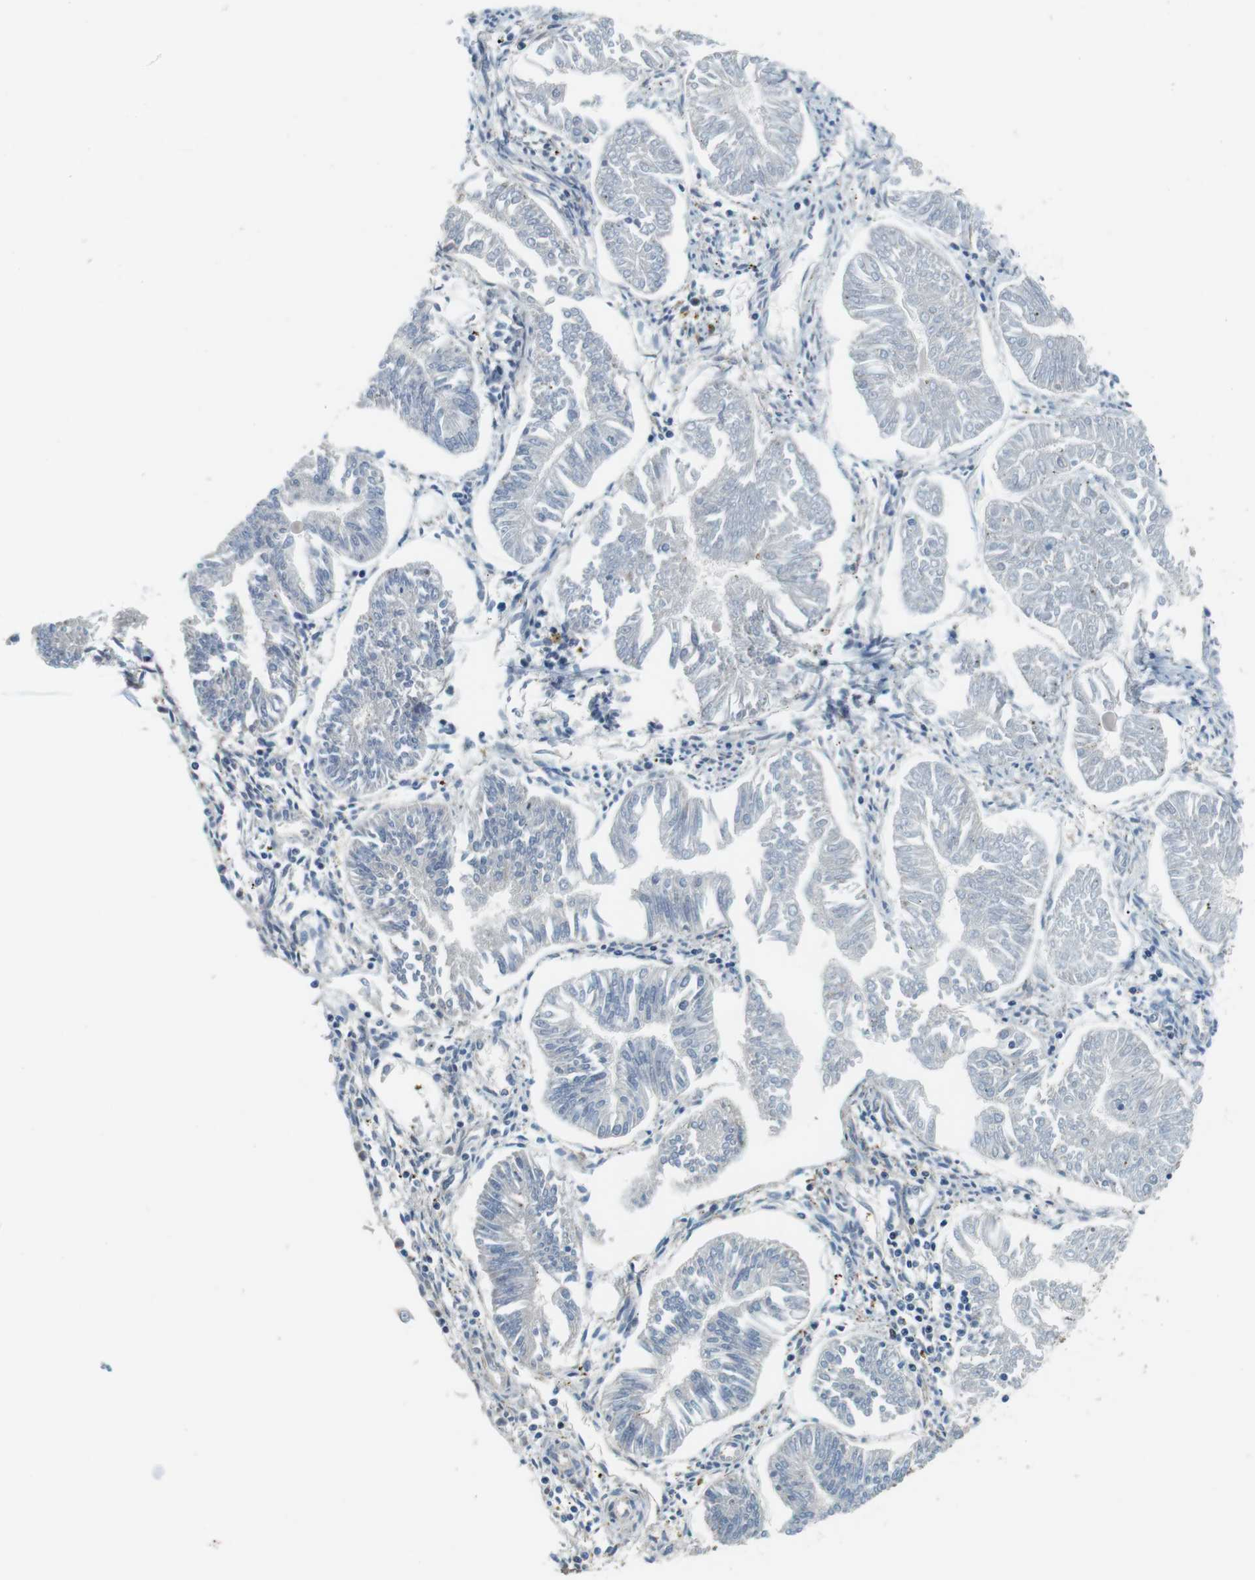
{"staining": {"intensity": "negative", "quantity": "none", "location": "none"}, "tissue": "endometrial cancer", "cell_type": "Tumor cells", "image_type": "cancer", "snomed": [{"axis": "morphology", "description": "Adenocarcinoma, NOS"}, {"axis": "topography", "description": "Endometrium"}], "caption": "This is a image of IHC staining of endometrial cancer (adenocarcinoma), which shows no staining in tumor cells.", "gene": "RNF38", "patient": {"sex": "female", "age": 53}}